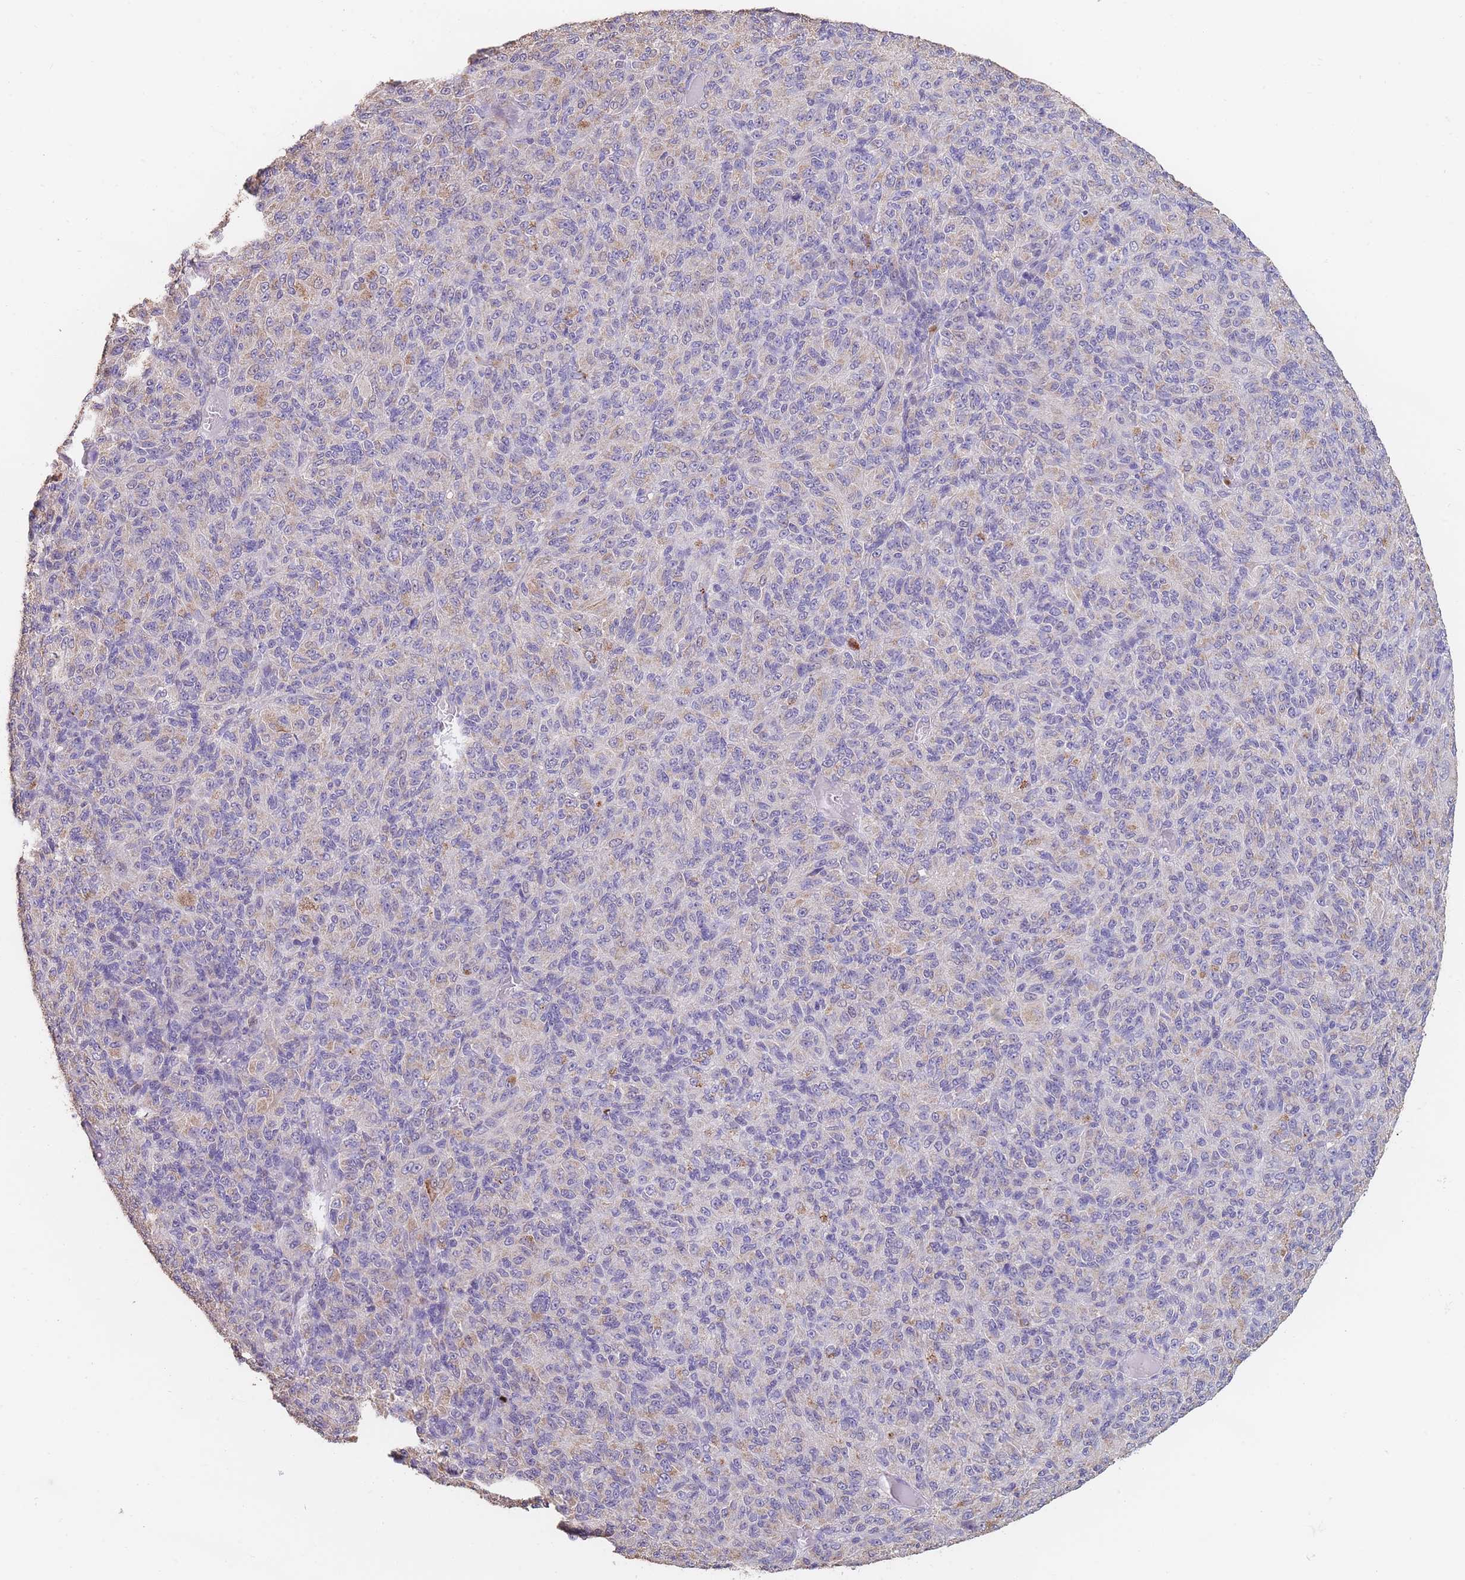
{"staining": {"intensity": "weak", "quantity": "<25%", "location": "cytoplasmic/membranous"}, "tissue": "melanoma", "cell_type": "Tumor cells", "image_type": "cancer", "snomed": [{"axis": "morphology", "description": "Malignant melanoma, Metastatic site"}, {"axis": "topography", "description": "Brain"}], "caption": "A micrograph of human melanoma is negative for staining in tumor cells.", "gene": "CLEC12A", "patient": {"sex": "female", "age": 56}}